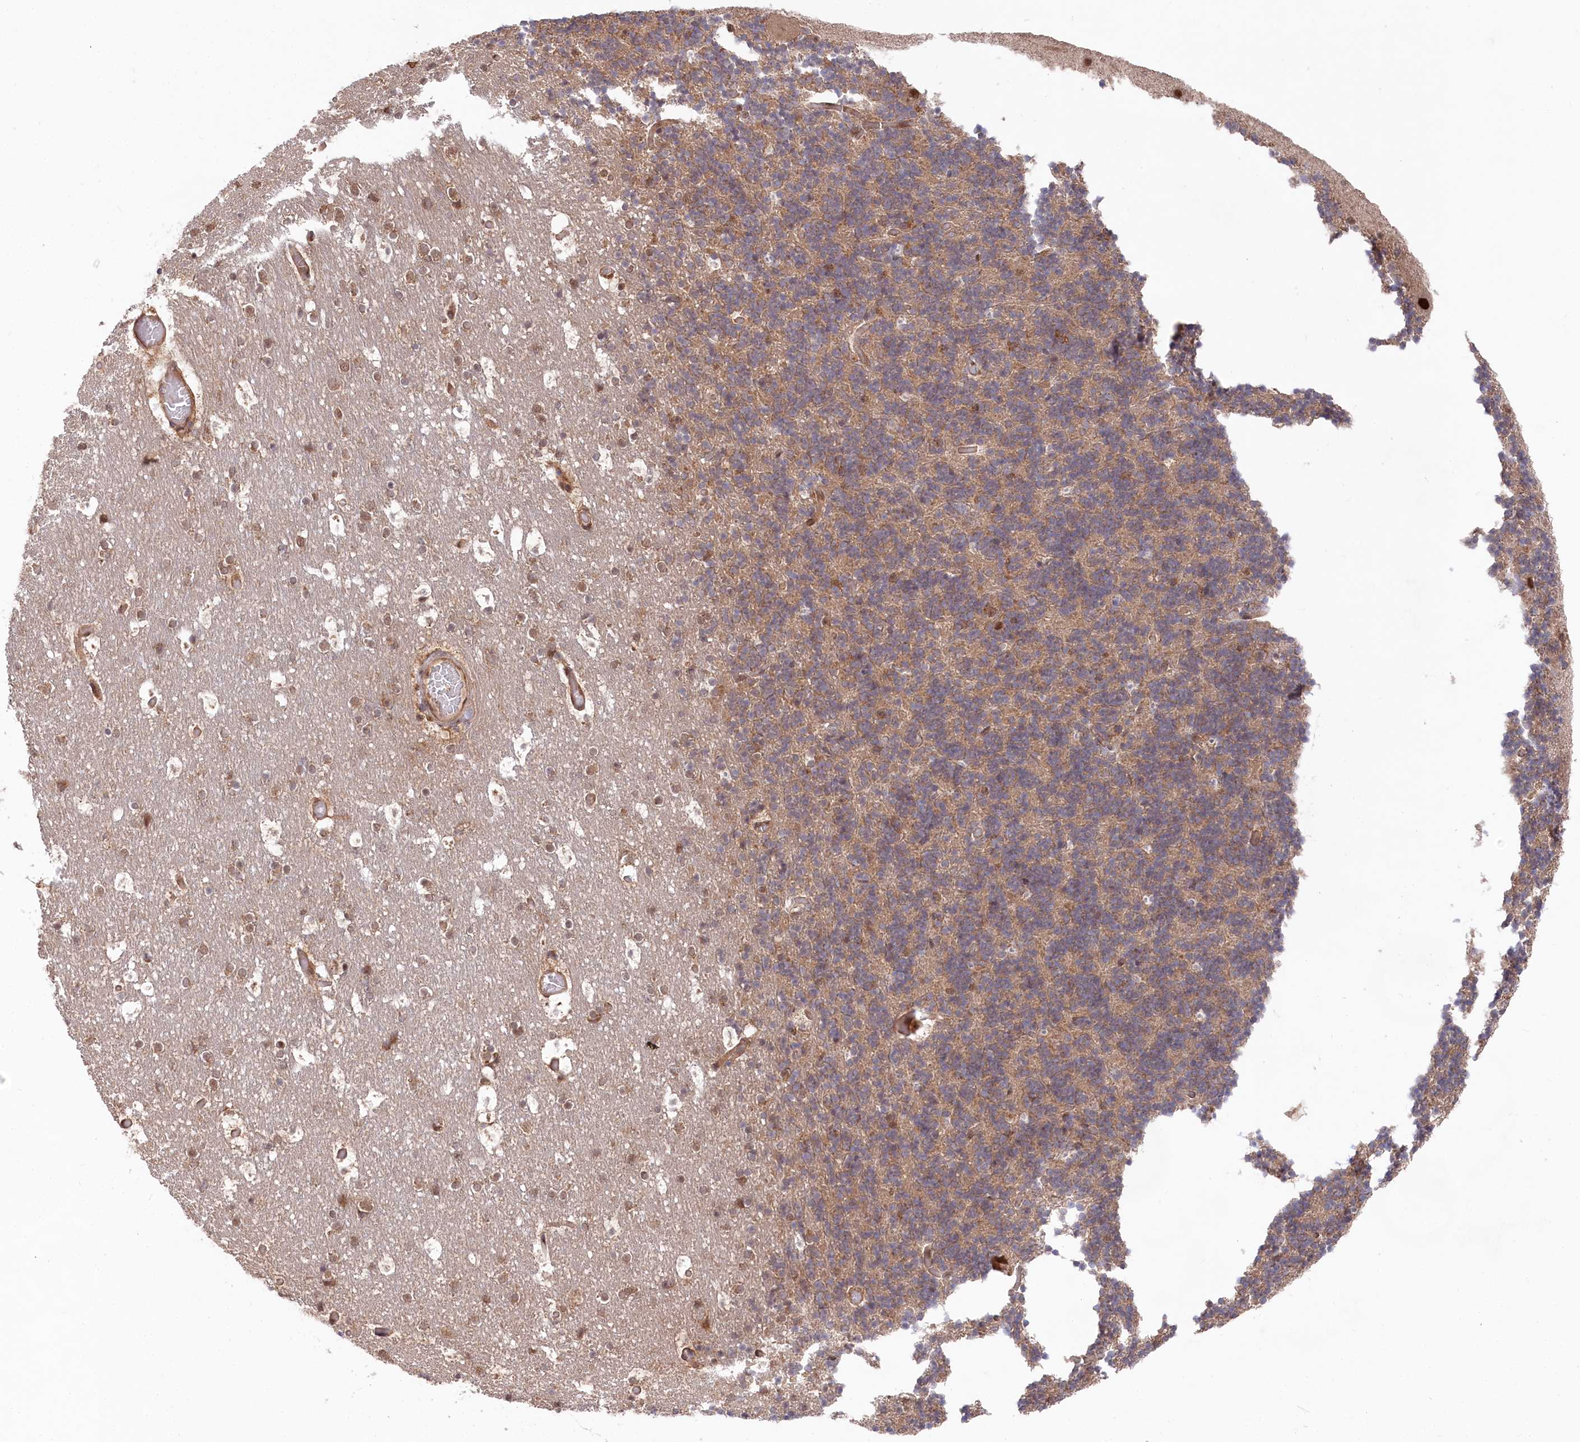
{"staining": {"intensity": "moderate", "quantity": "25%-75%", "location": "cytoplasmic/membranous,nuclear"}, "tissue": "cerebellum", "cell_type": "Cells in granular layer", "image_type": "normal", "snomed": [{"axis": "morphology", "description": "Normal tissue, NOS"}, {"axis": "topography", "description": "Cerebellum"}], "caption": "The immunohistochemical stain highlights moderate cytoplasmic/membranous,nuclear positivity in cells in granular layer of benign cerebellum. Ihc stains the protein of interest in brown and the nuclei are stained blue.", "gene": "PSMA1", "patient": {"sex": "male", "age": 57}}